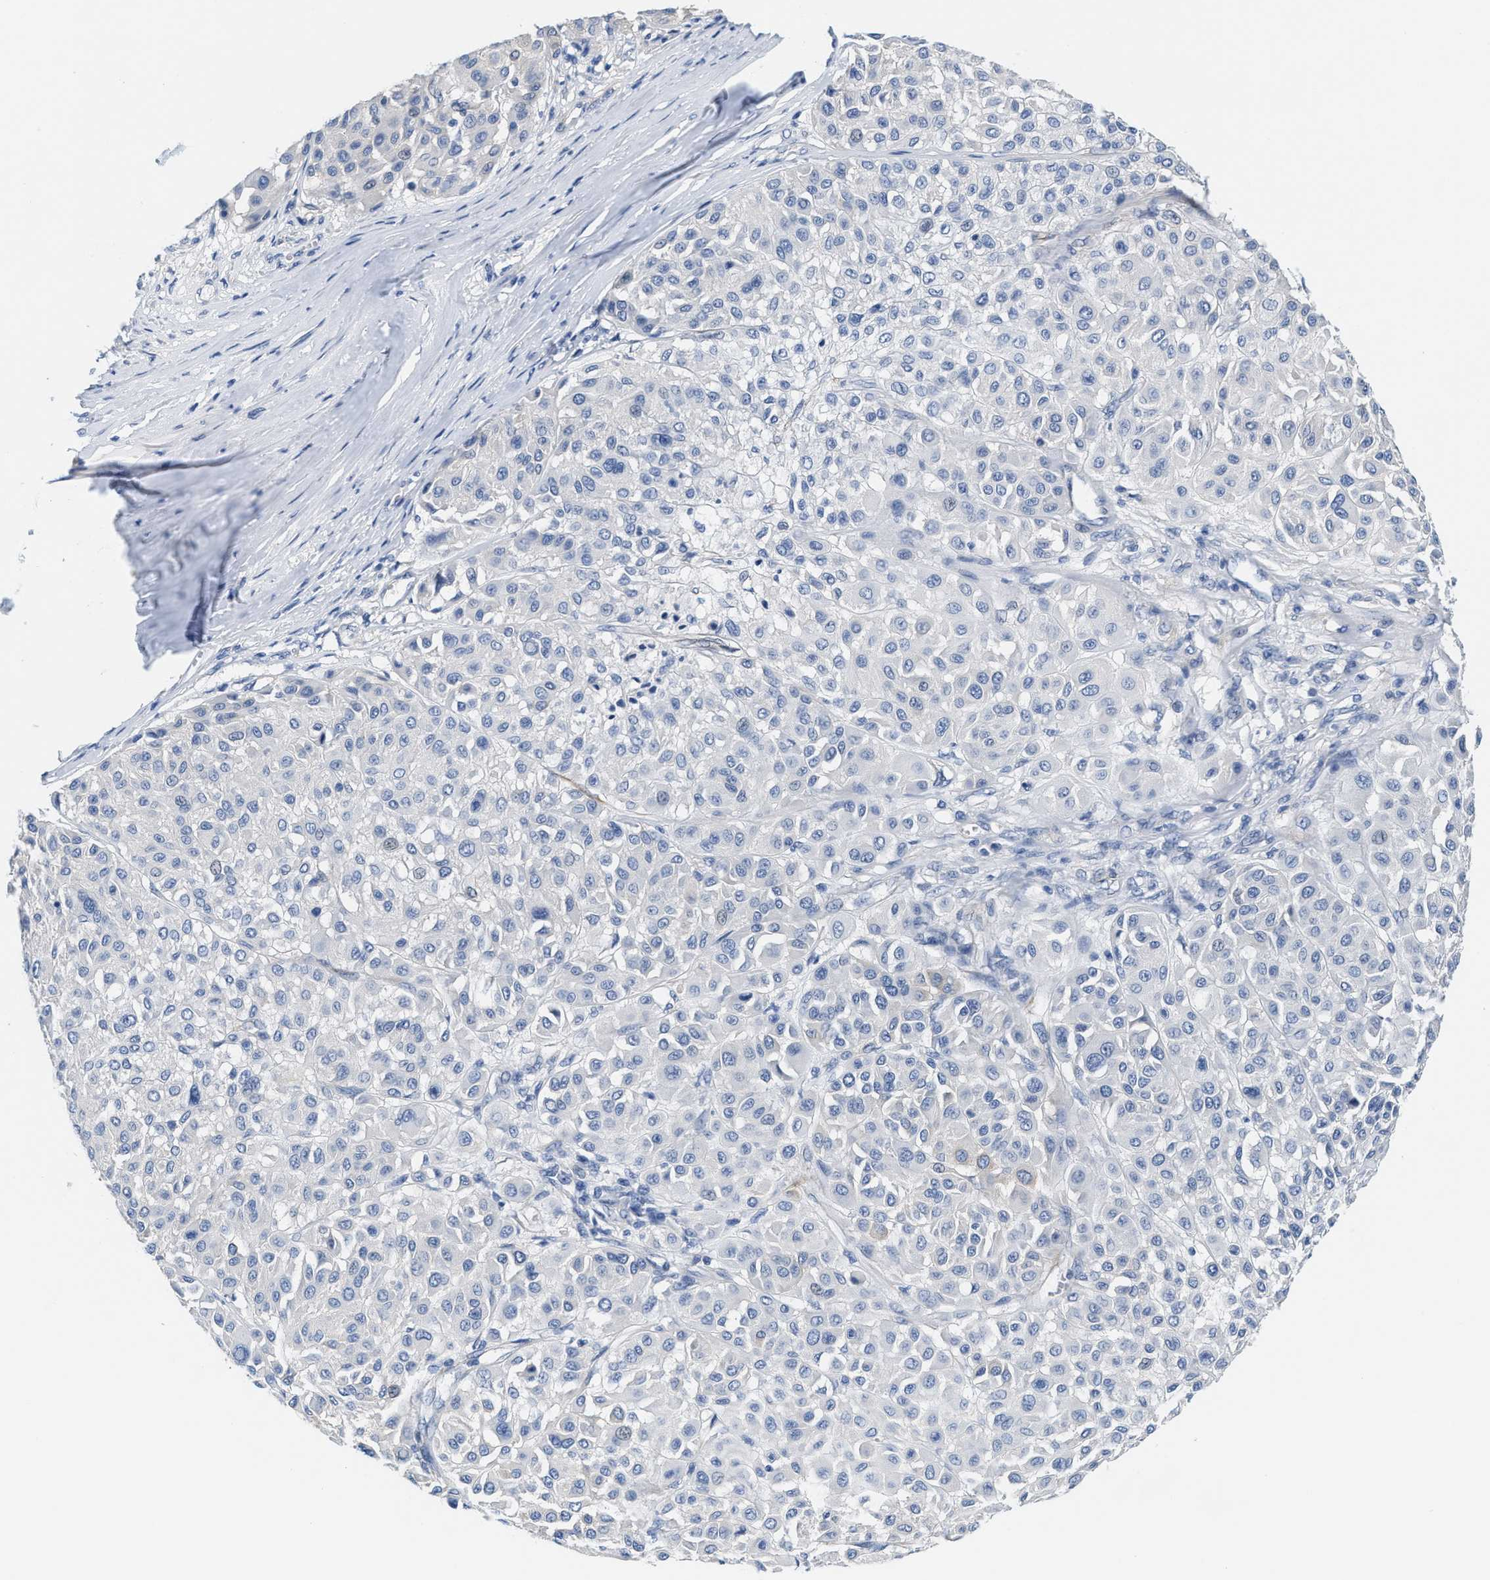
{"staining": {"intensity": "negative", "quantity": "none", "location": "none"}, "tissue": "melanoma", "cell_type": "Tumor cells", "image_type": "cancer", "snomed": [{"axis": "morphology", "description": "Malignant melanoma, Metastatic site"}, {"axis": "topography", "description": "Soft tissue"}], "caption": "Melanoma stained for a protein using immunohistochemistry displays no expression tumor cells.", "gene": "DSCAM", "patient": {"sex": "male", "age": 41}}